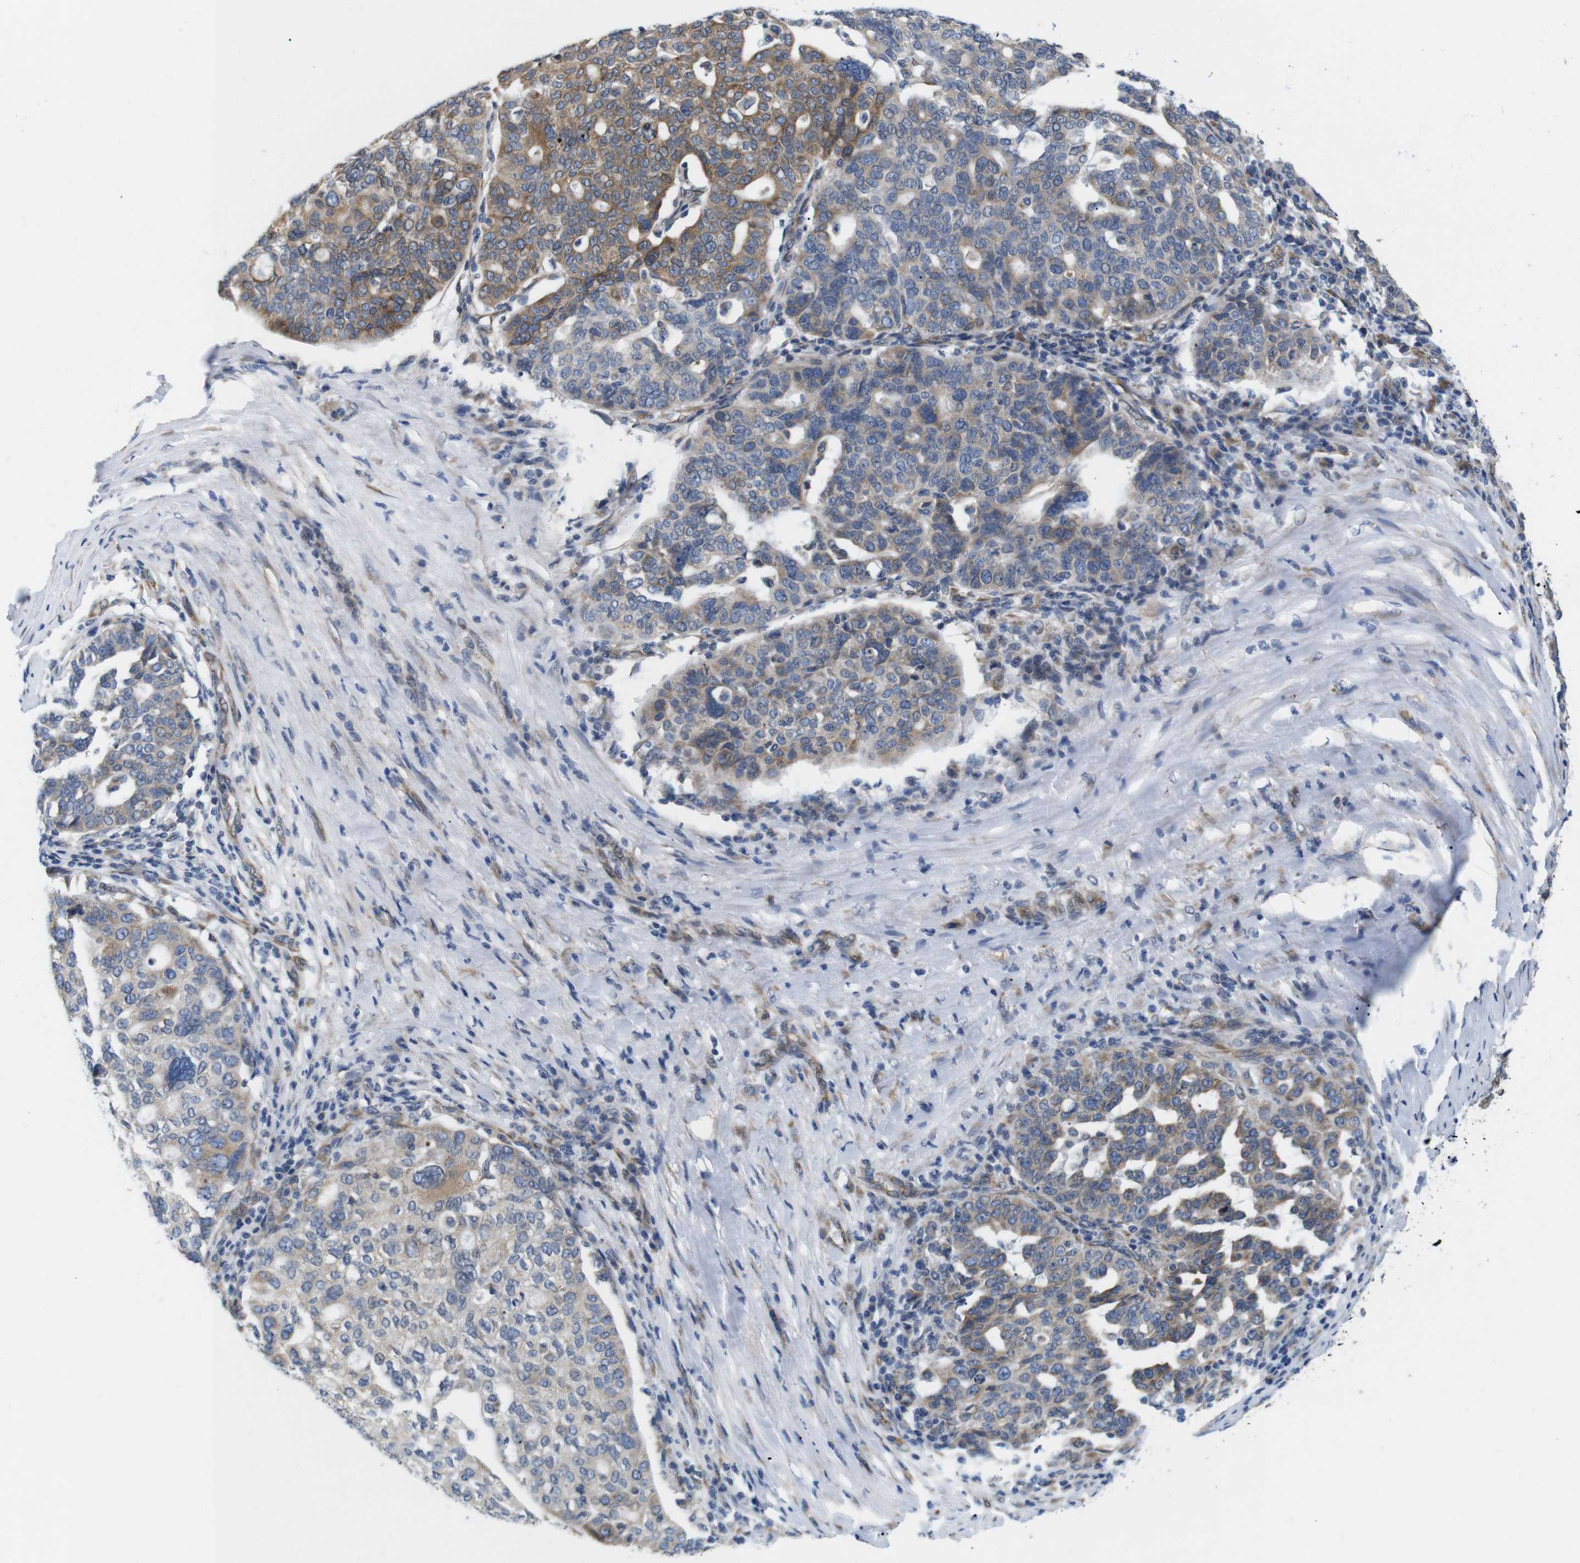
{"staining": {"intensity": "moderate", "quantity": "25%-75%", "location": "cytoplasmic/membranous"}, "tissue": "ovarian cancer", "cell_type": "Tumor cells", "image_type": "cancer", "snomed": [{"axis": "morphology", "description": "Cystadenocarcinoma, serous, NOS"}, {"axis": "topography", "description": "Ovary"}], "caption": "Ovarian cancer (serous cystadenocarcinoma) stained for a protein exhibits moderate cytoplasmic/membranous positivity in tumor cells.", "gene": "HACD3", "patient": {"sex": "female", "age": 59}}